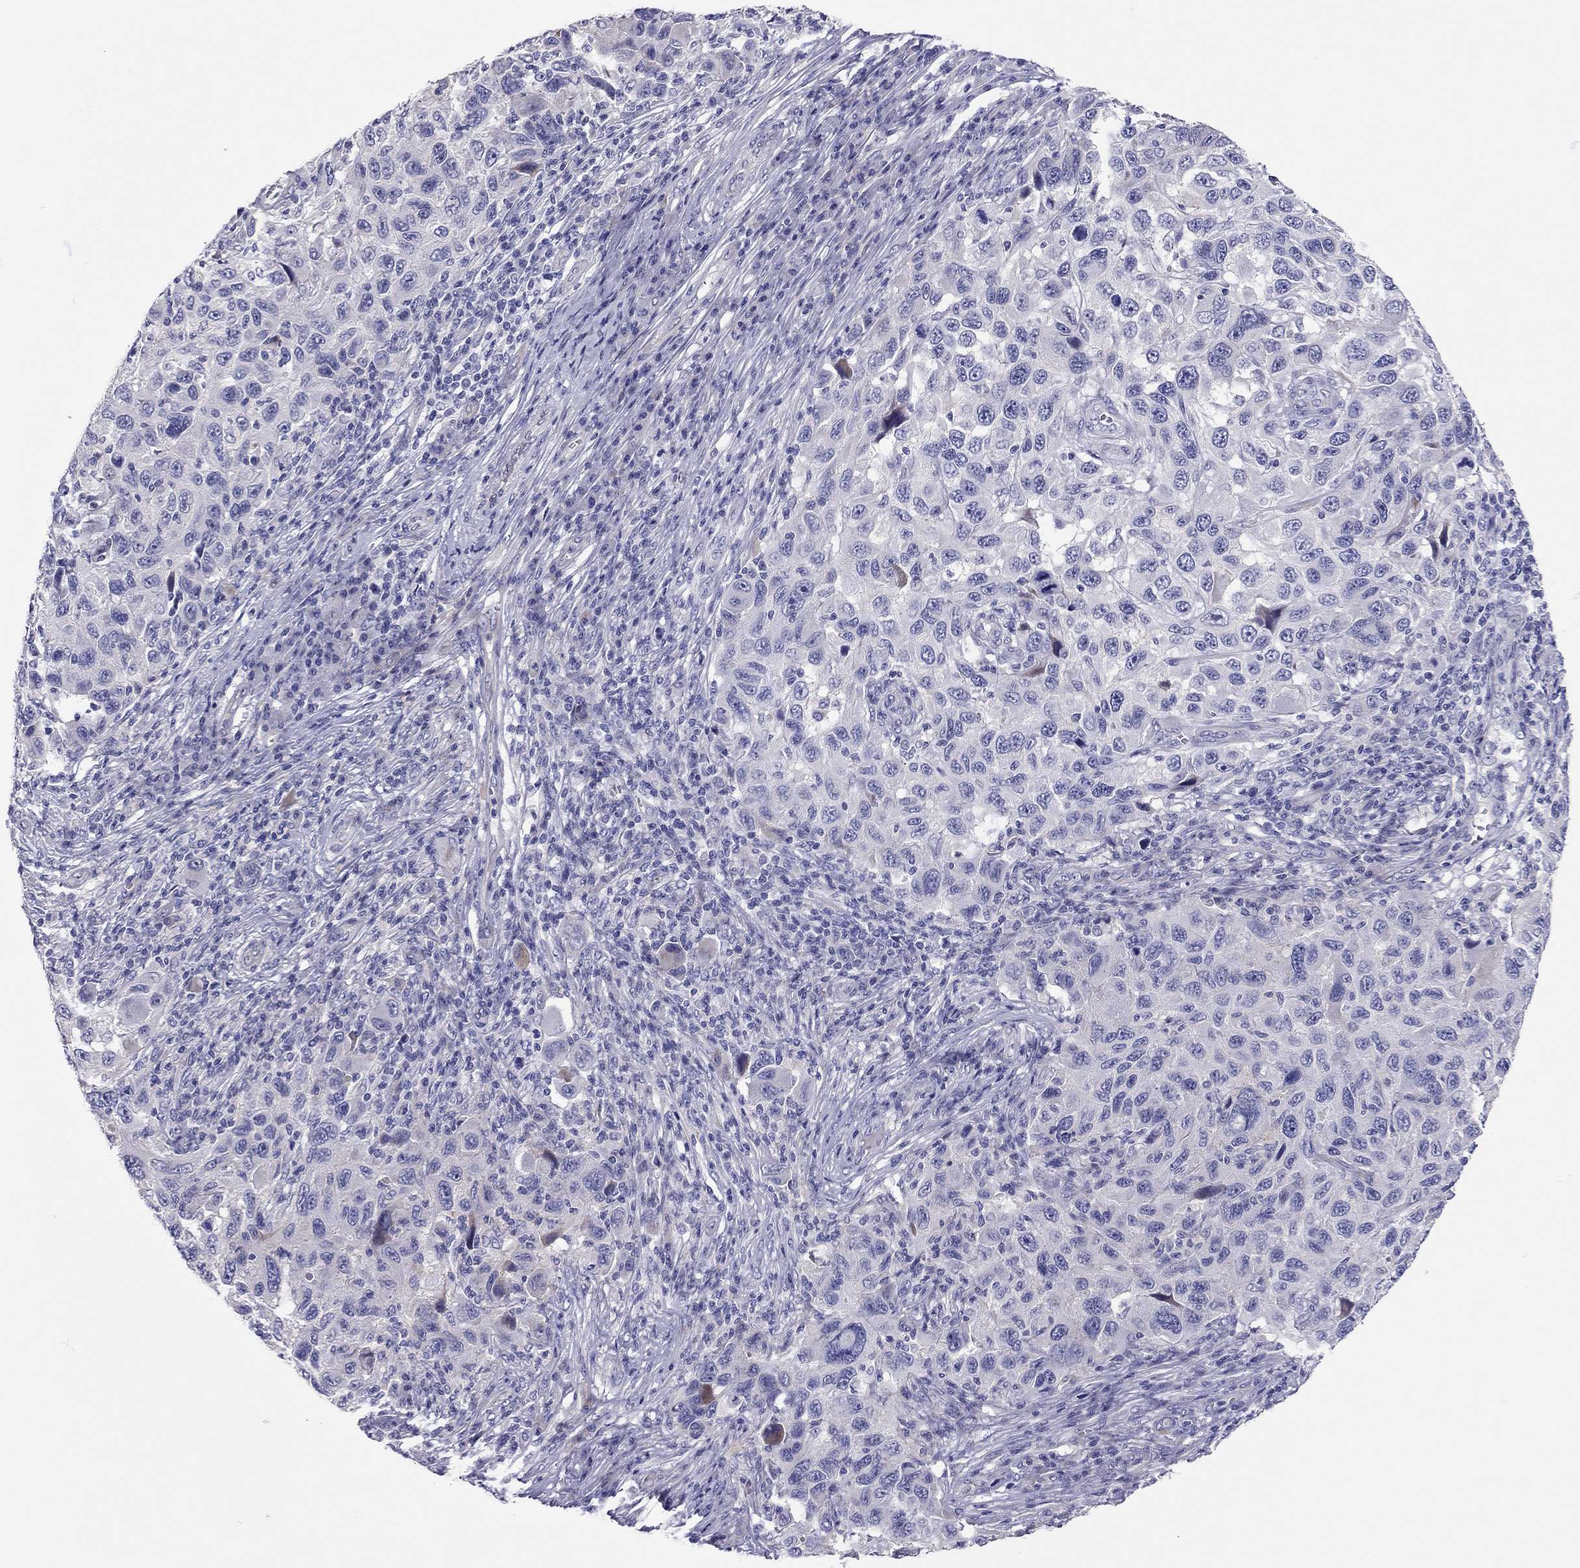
{"staining": {"intensity": "negative", "quantity": "none", "location": "none"}, "tissue": "melanoma", "cell_type": "Tumor cells", "image_type": "cancer", "snomed": [{"axis": "morphology", "description": "Malignant melanoma, NOS"}, {"axis": "topography", "description": "Skin"}], "caption": "High power microscopy photomicrograph of an IHC histopathology image of malignant melanoma, revealing no significant staining in tumor cells.", "gene": "SCARB1", "patient": {"sex": "male", "age": 53}}